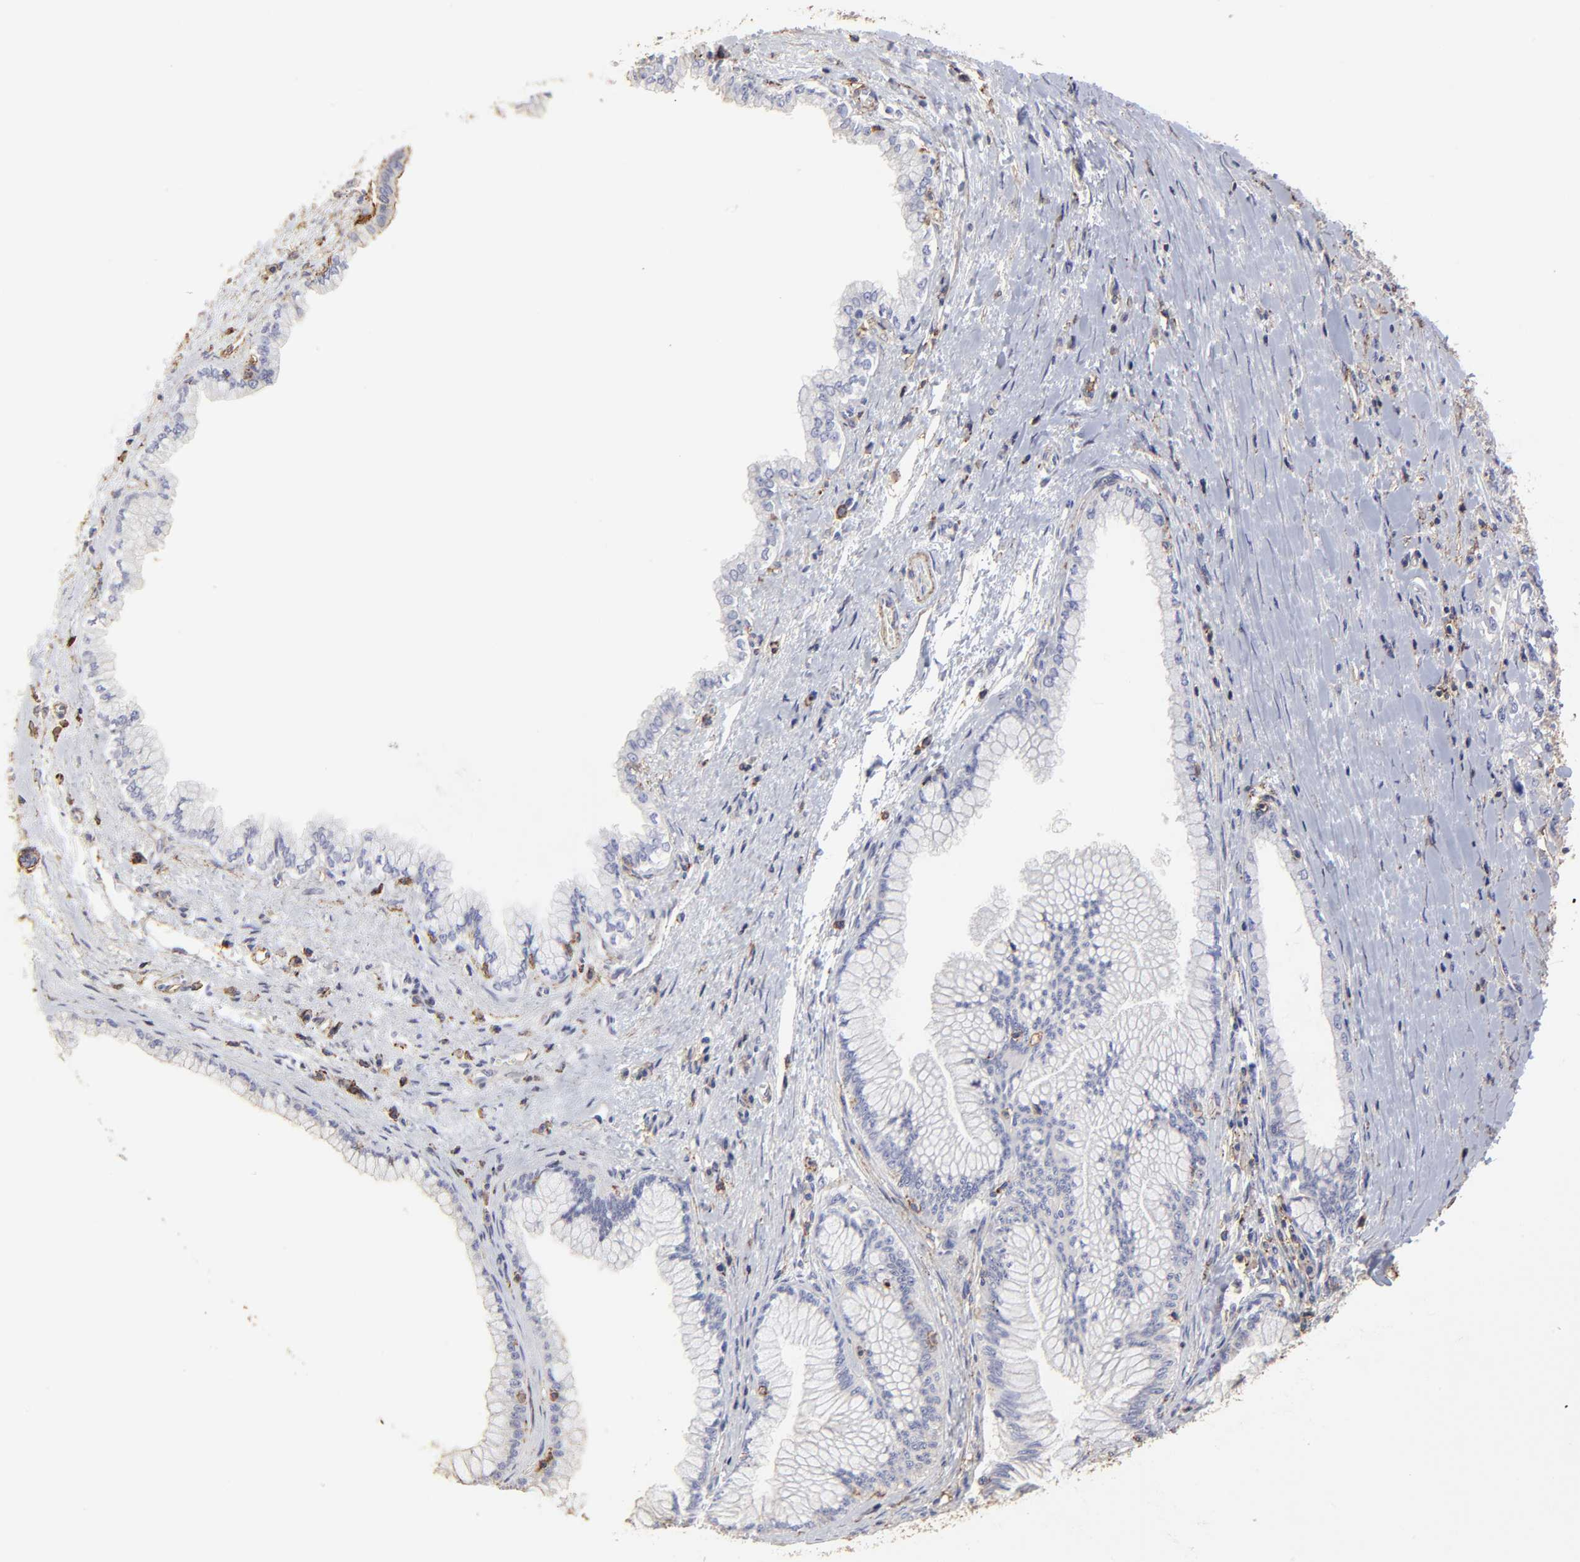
{"staining": {"intensity": "negative", "quantity": "none", "location": "none"}, "tissue": "pancreatic cancer", "cell_type": "Tumor cells", "image_type": "cancer", "snomed": [{"axis": "morphology", "description": "Adenocarcinoma, NOS"}, {"axis": "topography", "description": "Pancreas"}], "caption": "Tumor cells are negative for brown protein staining in pancreatic cancer (adenocarcinoma).", "gene": "ANXA6", "patient": {"sex": "male", "age": 79}}